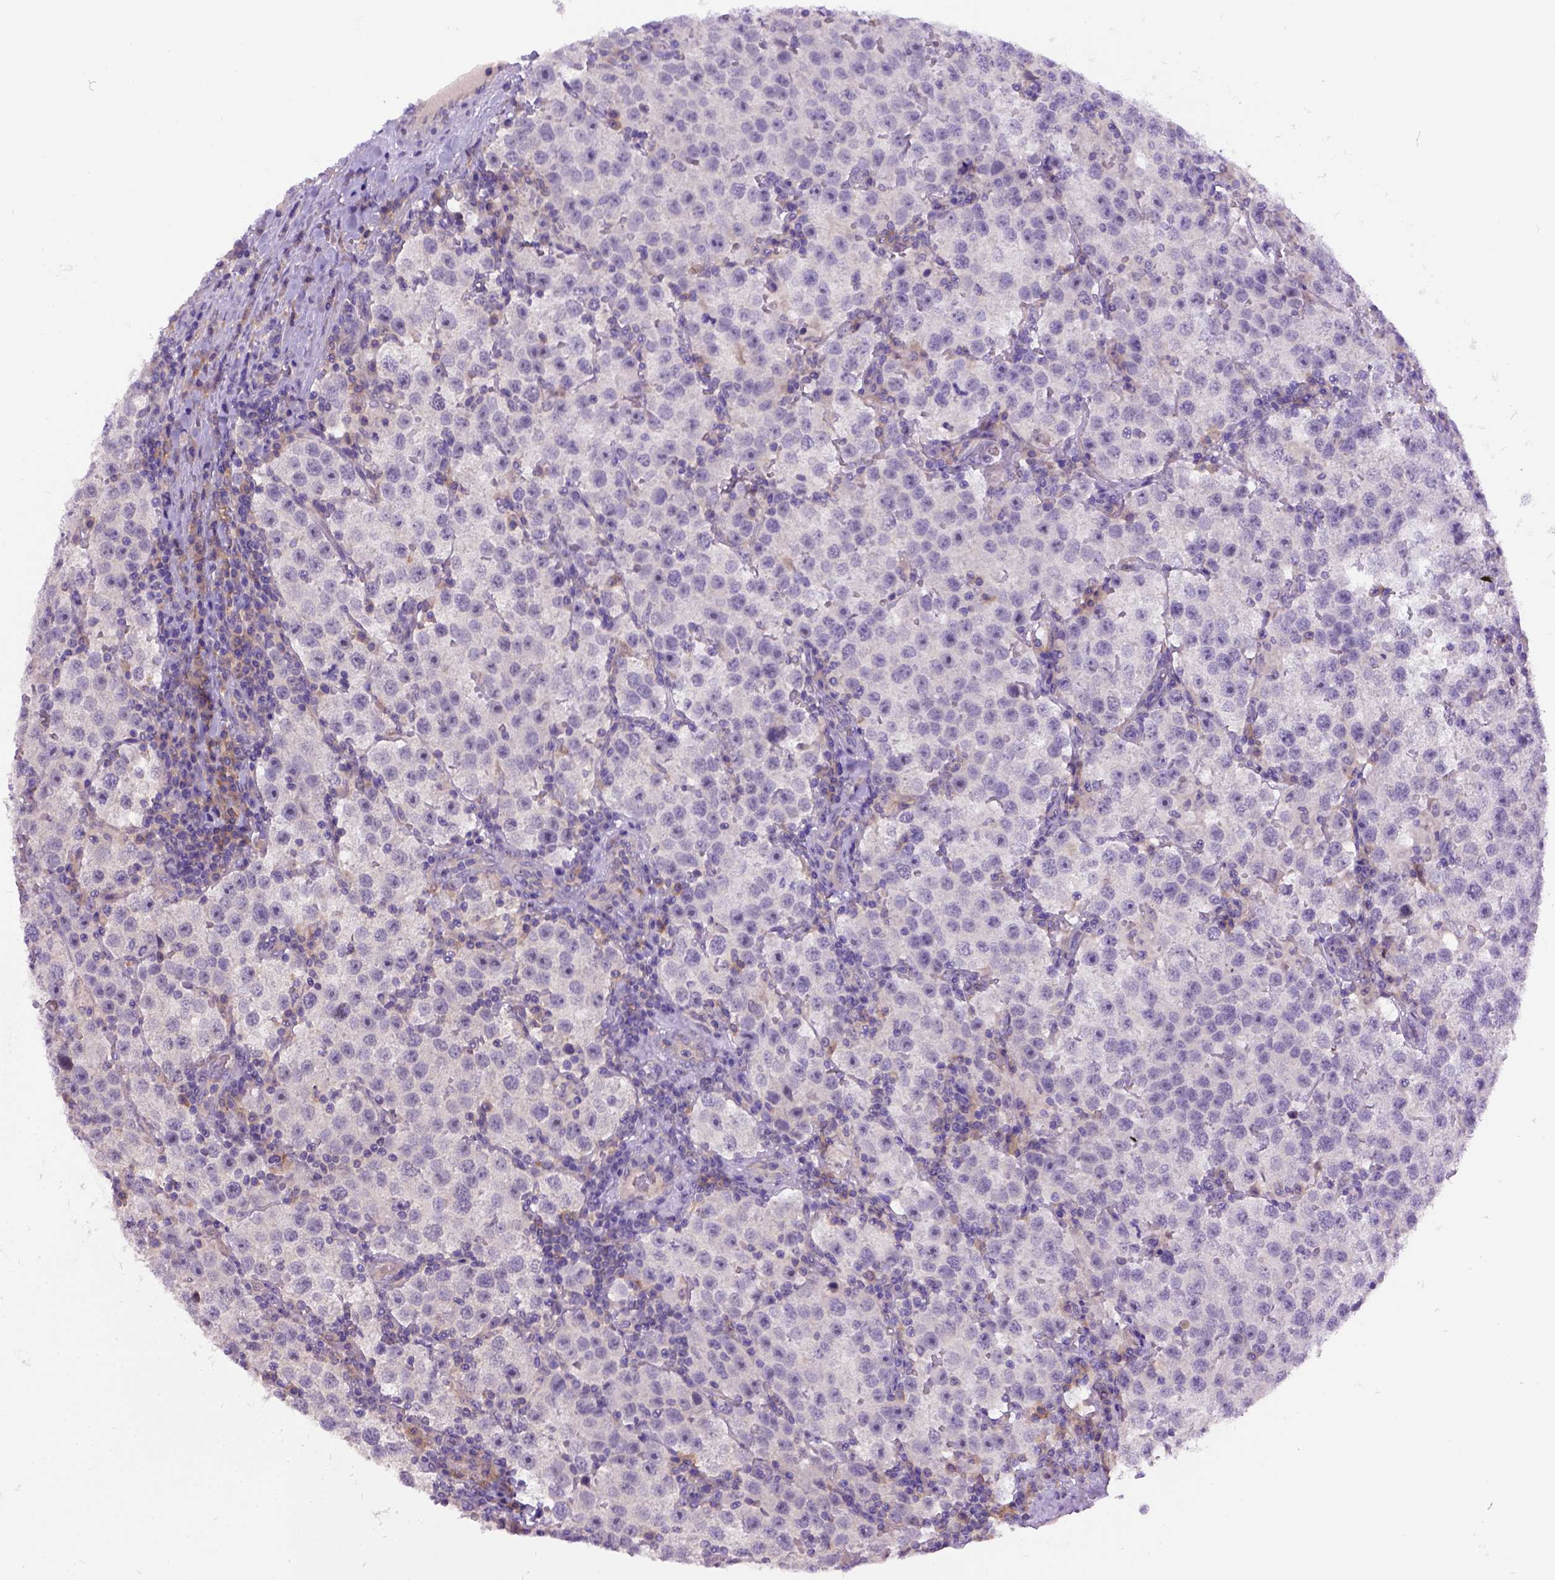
{"staining": {"intensity": "negative", "quantity": "none", "location": "none"}, "tissue": "testis cancer", "cell_type": "Tumor cells", "image_type": "cancer", "snomed": [{"axis": "morphology", "description": "Seminoma, NOS"}, {"axis": "topography", "description": "Testis"}], "caption": "This photomicrograph is of testis cancer (seminoma) stained with immunohistochemistry to label a protein in brown with the nuclei are counter-stained blue. There is no expression in tumor cells.", "gene": "NEK5", "patient": {"sex": "male", "age": 37}}